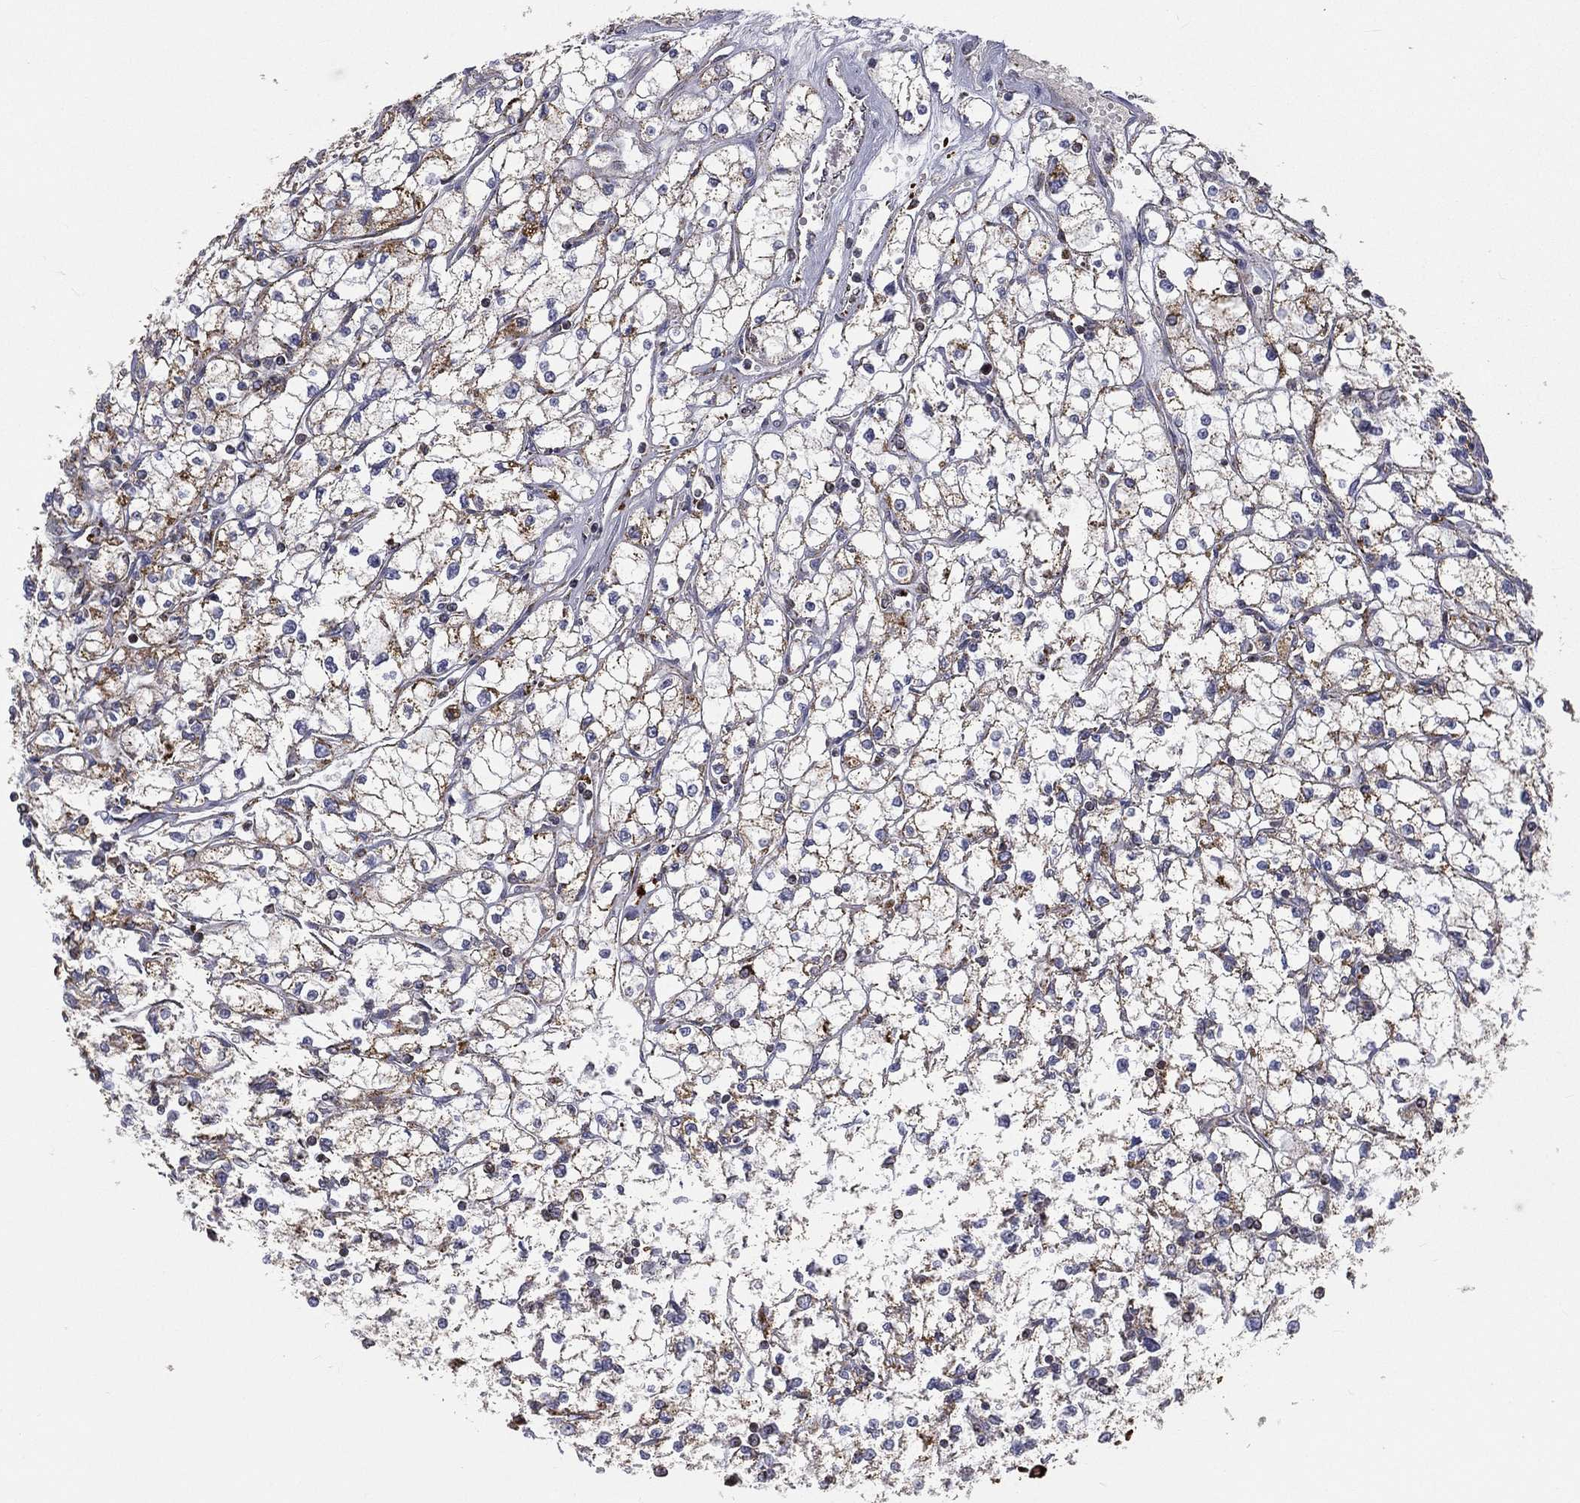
{"staining": {"intensity": "moderate", "quantity": "25%-75%", "location": "cytoplasmic/membranous"}, "tissue": "renal cancer", "cell_type": "Tumor cells", "image_type": "cancer", "snomed": [{"axis": "morphology", "description": "Adenocarcinoma, NOS"}, {"axis": "topography", "description": "Kidney"}], "caption": "Immunohistochemistry (DAB (3,3'-diaminobenzidine)) staining of adenocarcinoma (renal) demonstrates moderate cytoplasmic/membranous protein staining in about 25%-75% of tumor cells.", "gene": "RIN3", "patient": {"sex": "male", "age": 67}}